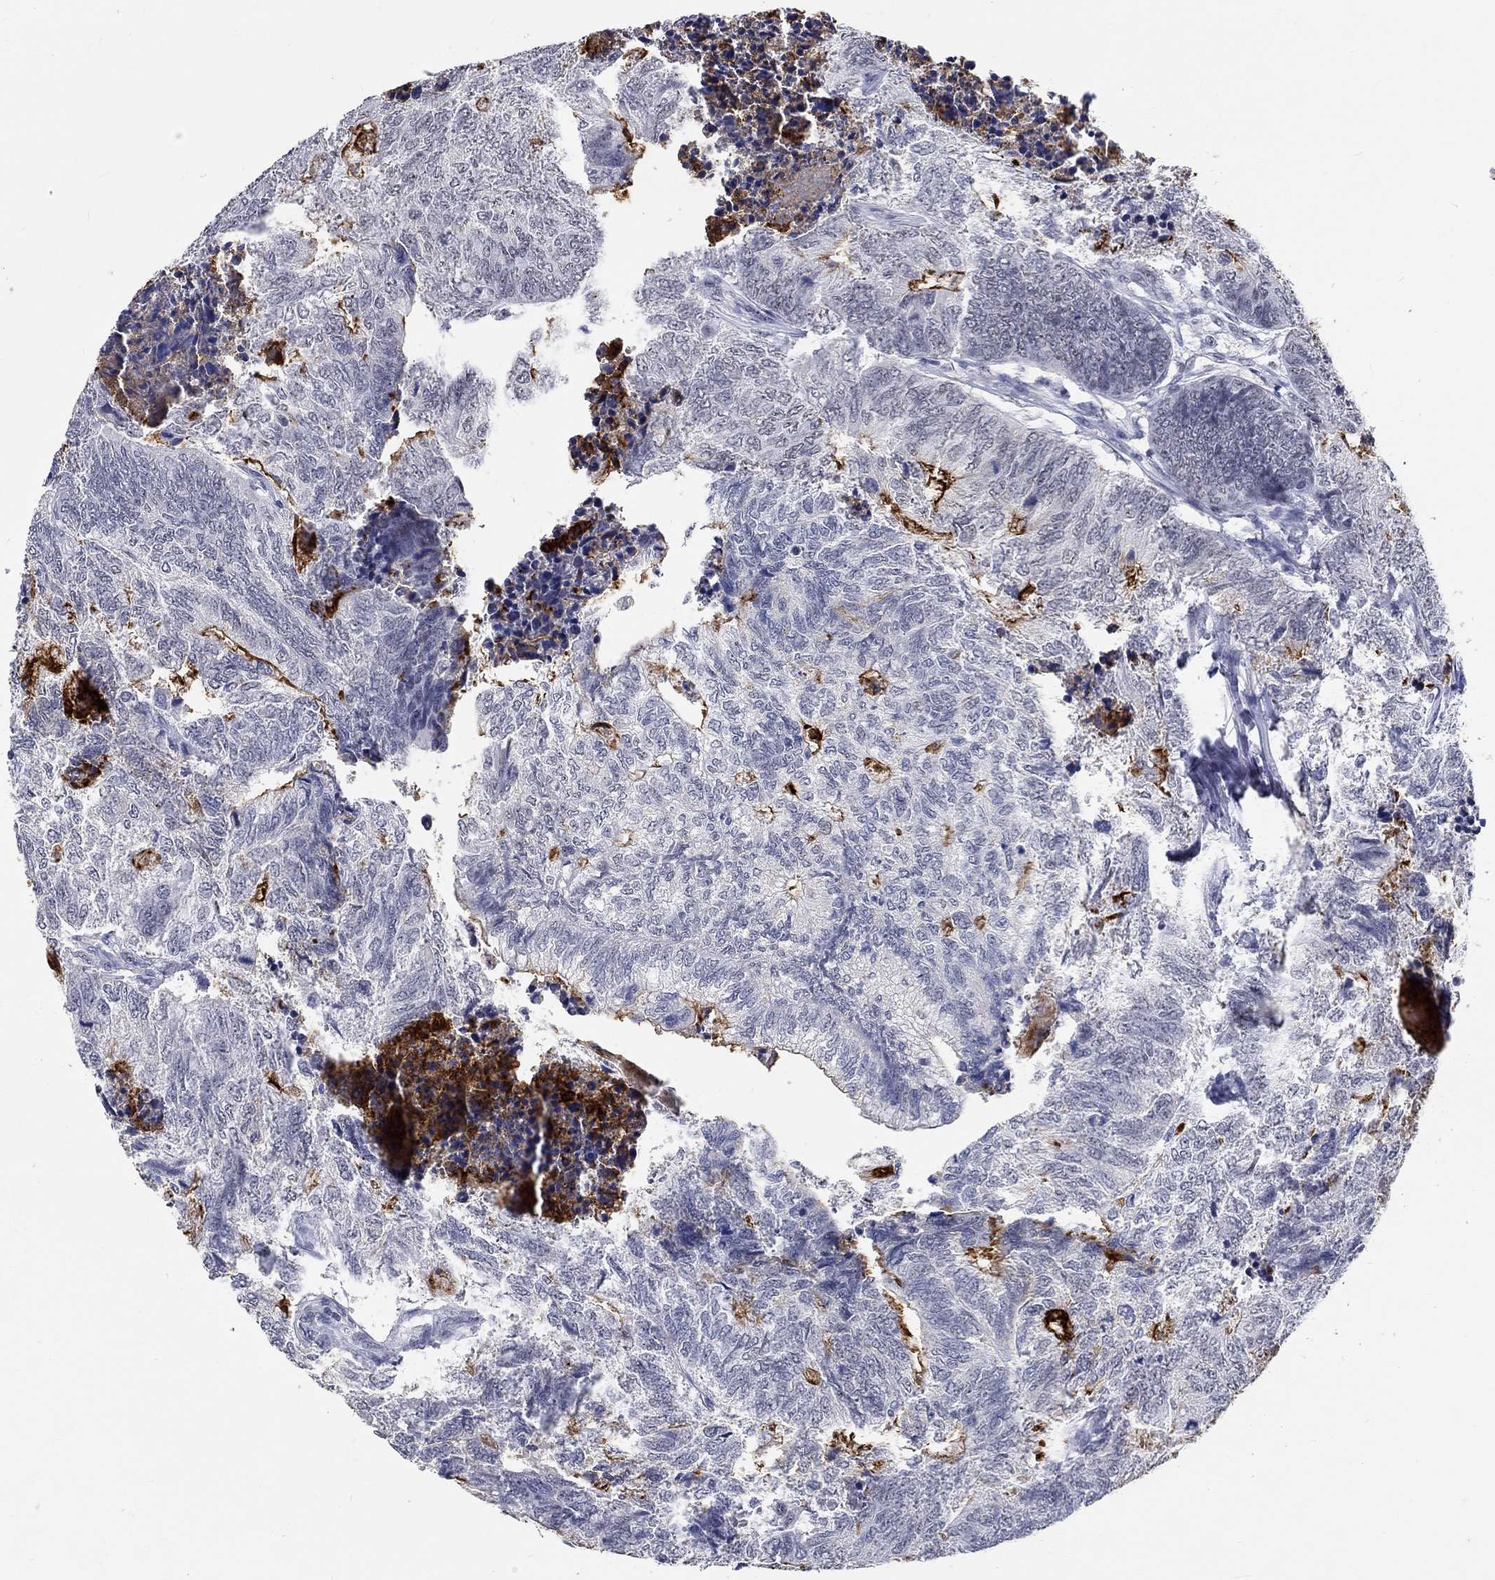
{"staining": {"intensity": "strong", "quantity": "<25%", "location": "cytoplasmic/membranous"}, "tissue": "colorectal cancer", "cell_type": "Tumor cells", "image_type": "cancer", "snomed": [{"axis": "morphology", "description": "Adenocarcinoma, NOS"}, {"axis": "topography", "description": "Colon"}], "caption": "This photomicrograph demonstrates IHC staining of human colorectal cancer (adenocarcinoma), with medium strong cytoplasmic/membranous staining in approximately <25% of tumor cells.", "gene": "GRIN1", "patient": {"sex": "female", "age": 67}}